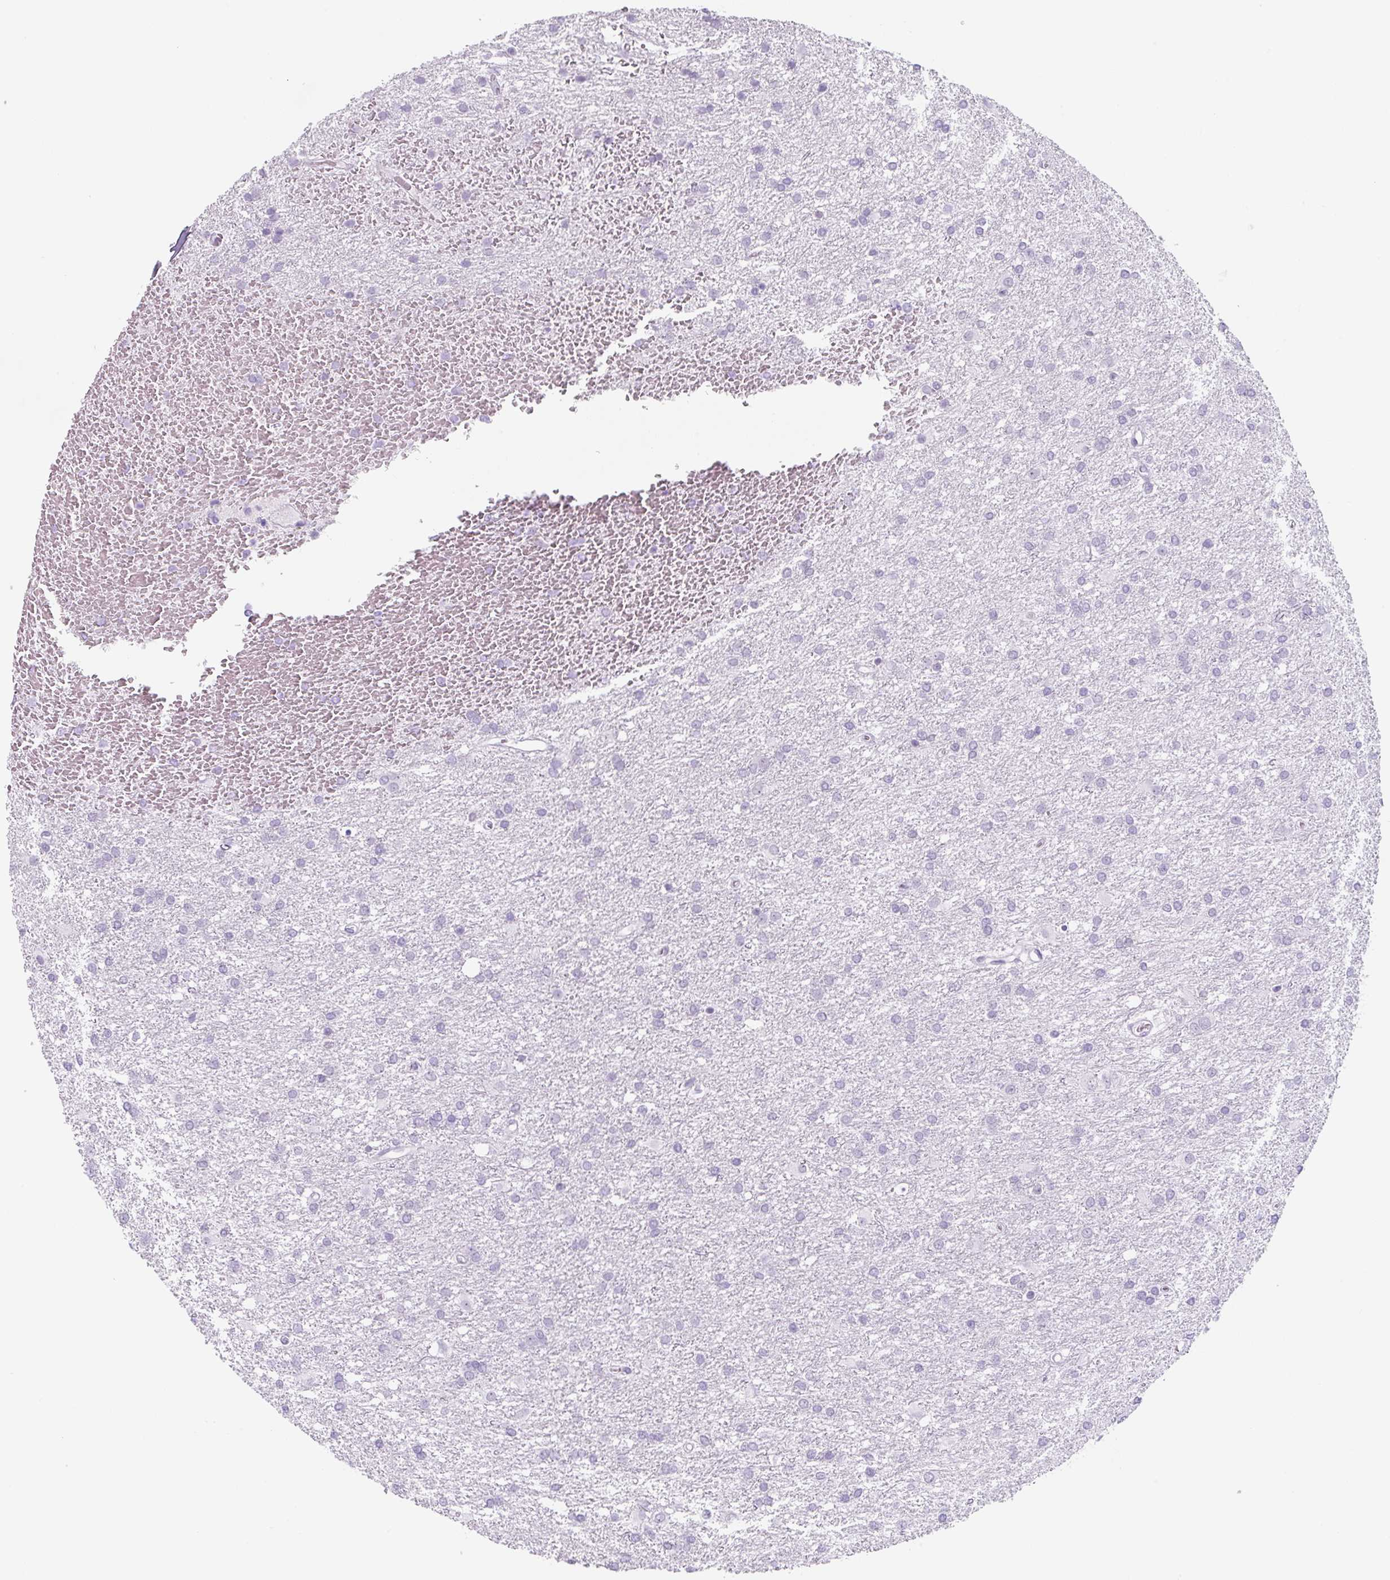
{"staining": {"intensity": "negative", "quantity": "none", "location": "none"}, "tissue": "glioma", "cell_type": "Tumor cells", "image_type": "cancer", "snomed": [{"axis": "morphology", "description": "Glioma, malignant, High grade"}, {"axis": "topography", "description": "Brain"}], "caption": "High power microscopy photomicrograph of an immunohistochemistry (IHC) image of high-grade glioma (malignant), revealing no significant positivity in tumor cells. (DAB immunohistochemistry (IHC) visualized using brightfield microscopy, high magnification).", "gene": "TNFRSF8", "patient": {"sex": "female", "age": 50}}